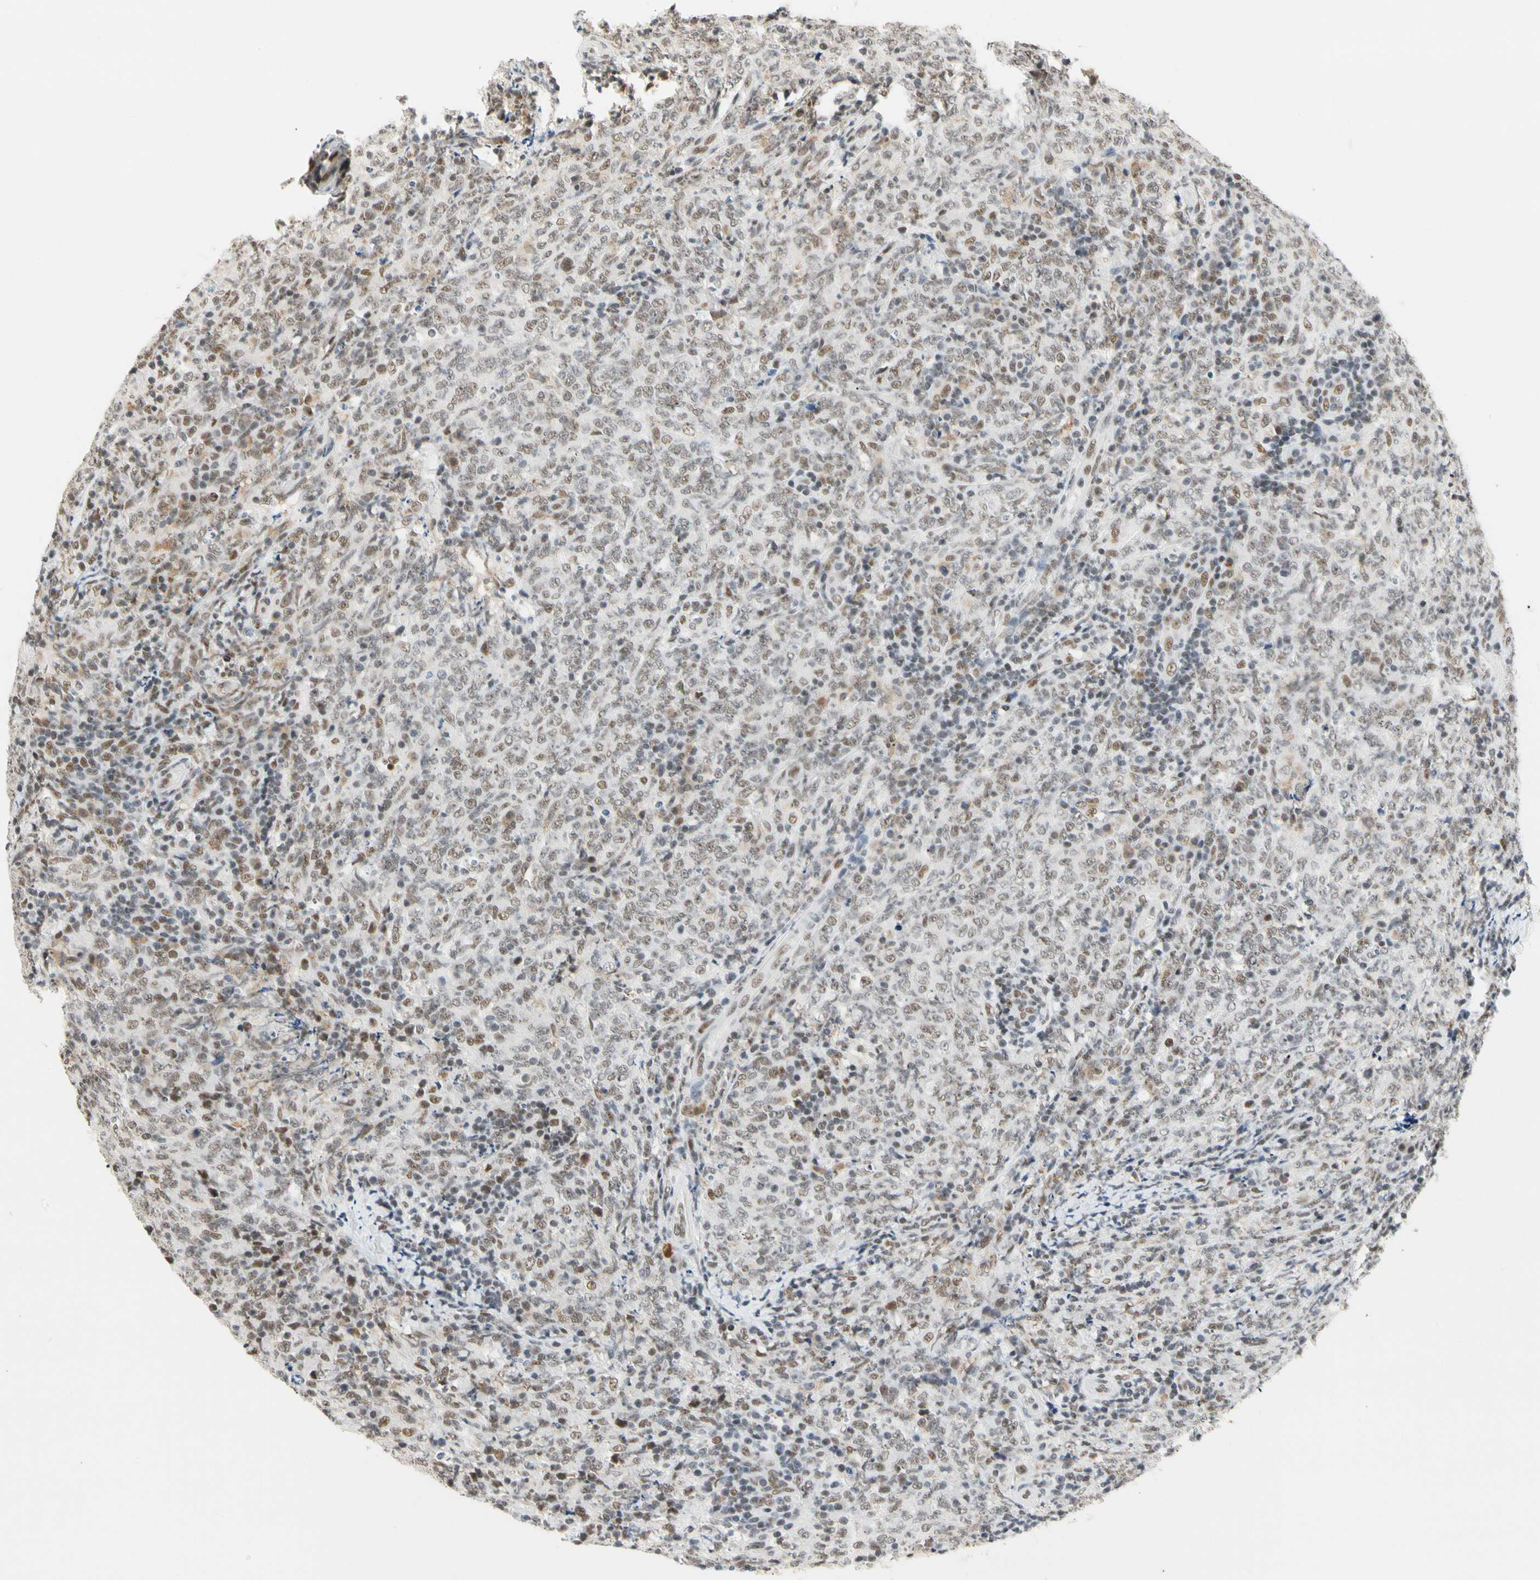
{"staining": {"intensity": "moderate", "quantity": "<25%", "location": "nuclear"}, "tissue": "lymphoma", "cell_type": "Tumor cells", "image_type": "cancer", "snomed": [{"axis": "morphology", "description": "Malignant lymphoma, non-Hodgkin's type, High grade"}, {"axis": "topography", "description": "Tonsil"}], "caption": "Protein staining by IHC displays moderate nuclear staining in approximately <25% of tumor cells in high-grade malignant lymphoma, non-Hodgkin's type.", "gene": "ZSCAN16", "patient": {"sex": "female", "age": 36}}